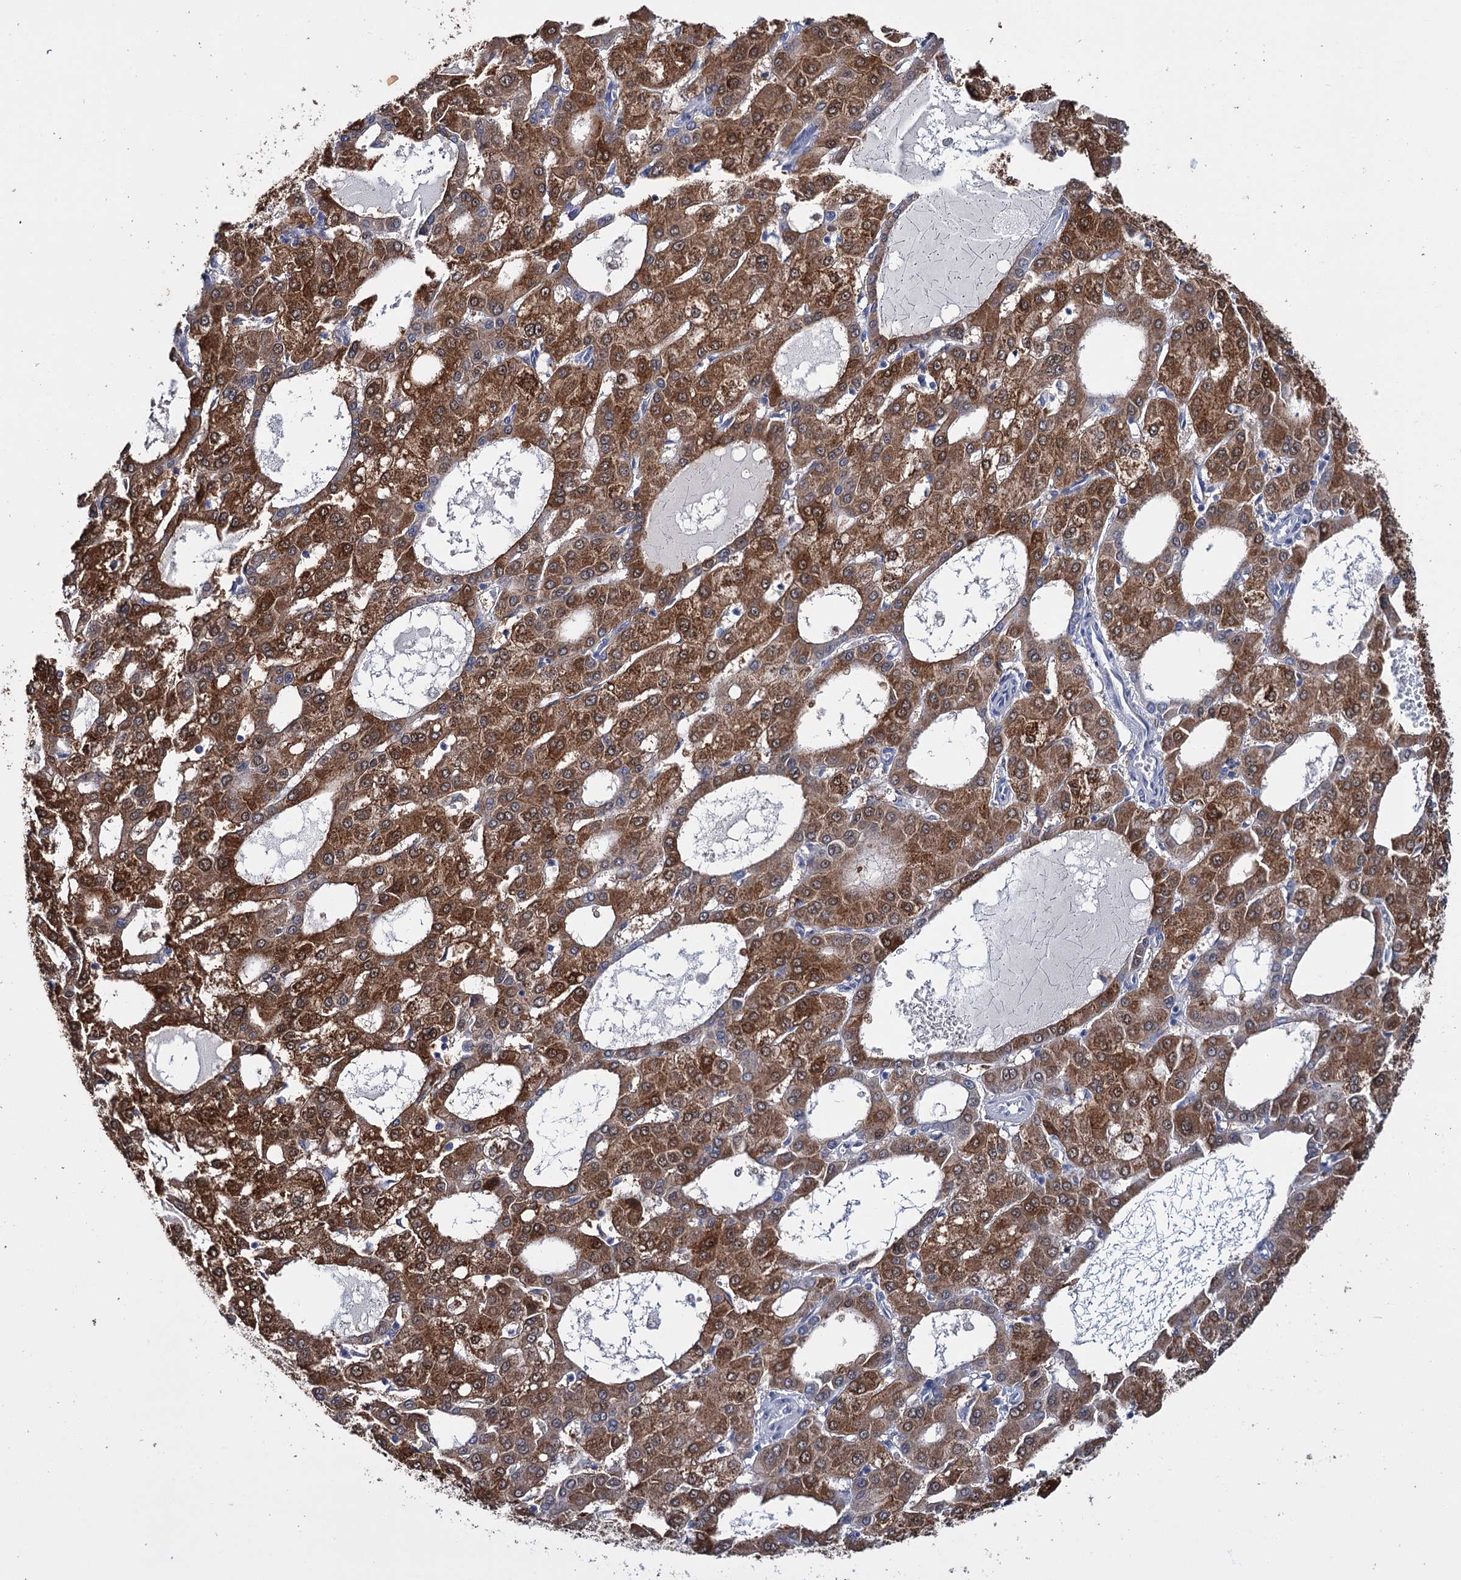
{"staining": {"intensity": "moderate", "quantity": ">75%", "location": "cytoplasmic/membranous,nuclear"}, "tissue": "liver cancer", "cell_type": "Tumor cells", "image_type": "cancer", "snomed": [{"axis": "morphology", "description": "Carcinoma, Hepatocellular, NOS"}, {"axis": "topography", "description": "Liver"}], "caption": "Human hepatocellular carcinoma (liver) stained with a brown dye displays moderate cytoplasmic/membranous and nuclear positive positivity in approximately >75% of tumor cells.", "gene": "LYZL4", "patient": {"sex": "male", "age": 47}}